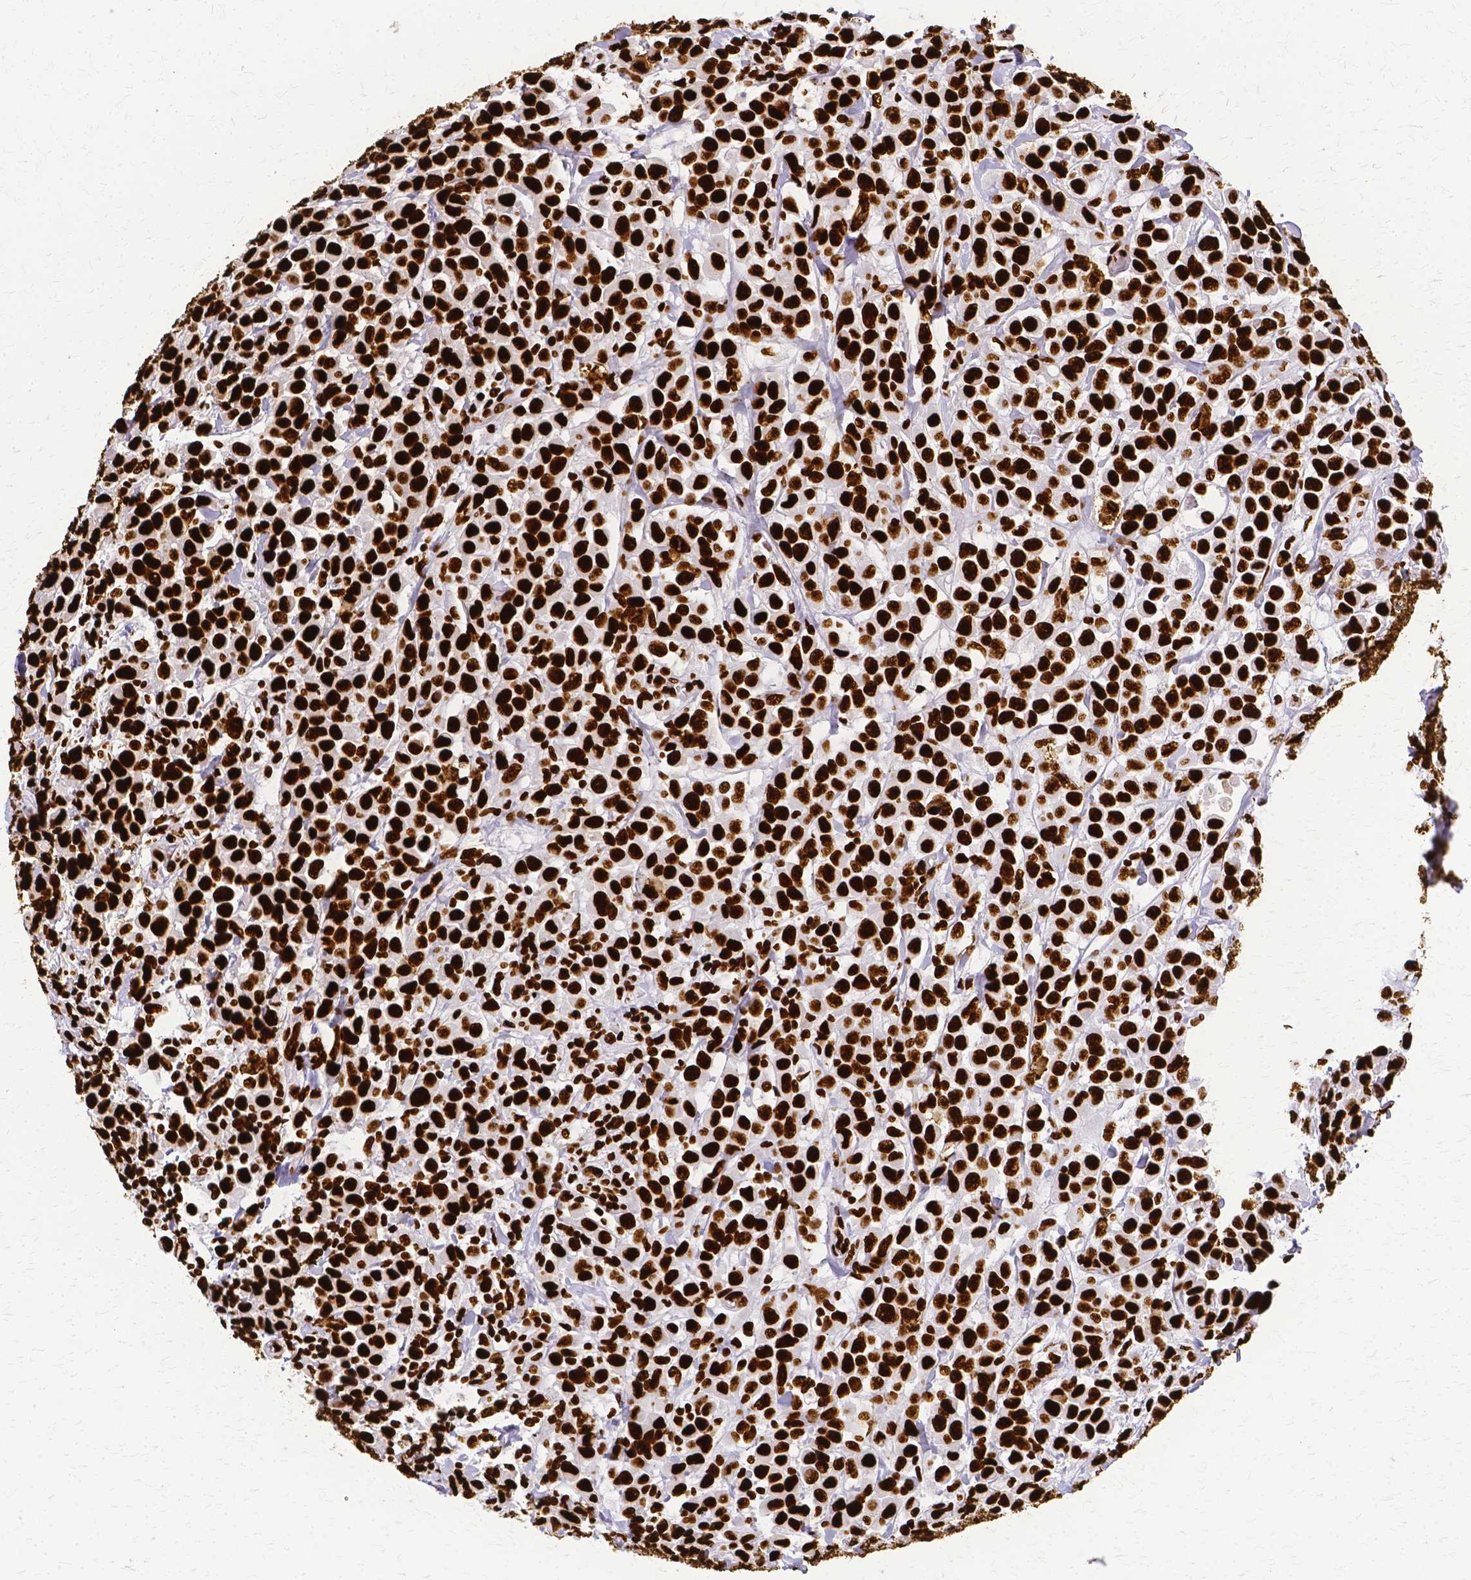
{"staining": {"intensity": "strong", "quantity": ">75%", "location": "nuclear"}, "tissue": "breast cancer", "cell_type": "Tumor cells", "image_type": "cancer", "snomed": [{"axis": "morphology", "description": "Duct carcinoma"}, {"axis": "topography", "description": "Breast"}], "caption": "There is high levels of strong nuclear positivity in tumor cells of breast intraductal carcinoma, as demonstrated by immunohistochemical staining (brown color).", "gene": "SFPQ", "patient": {"sex": "female", "age": 61}}